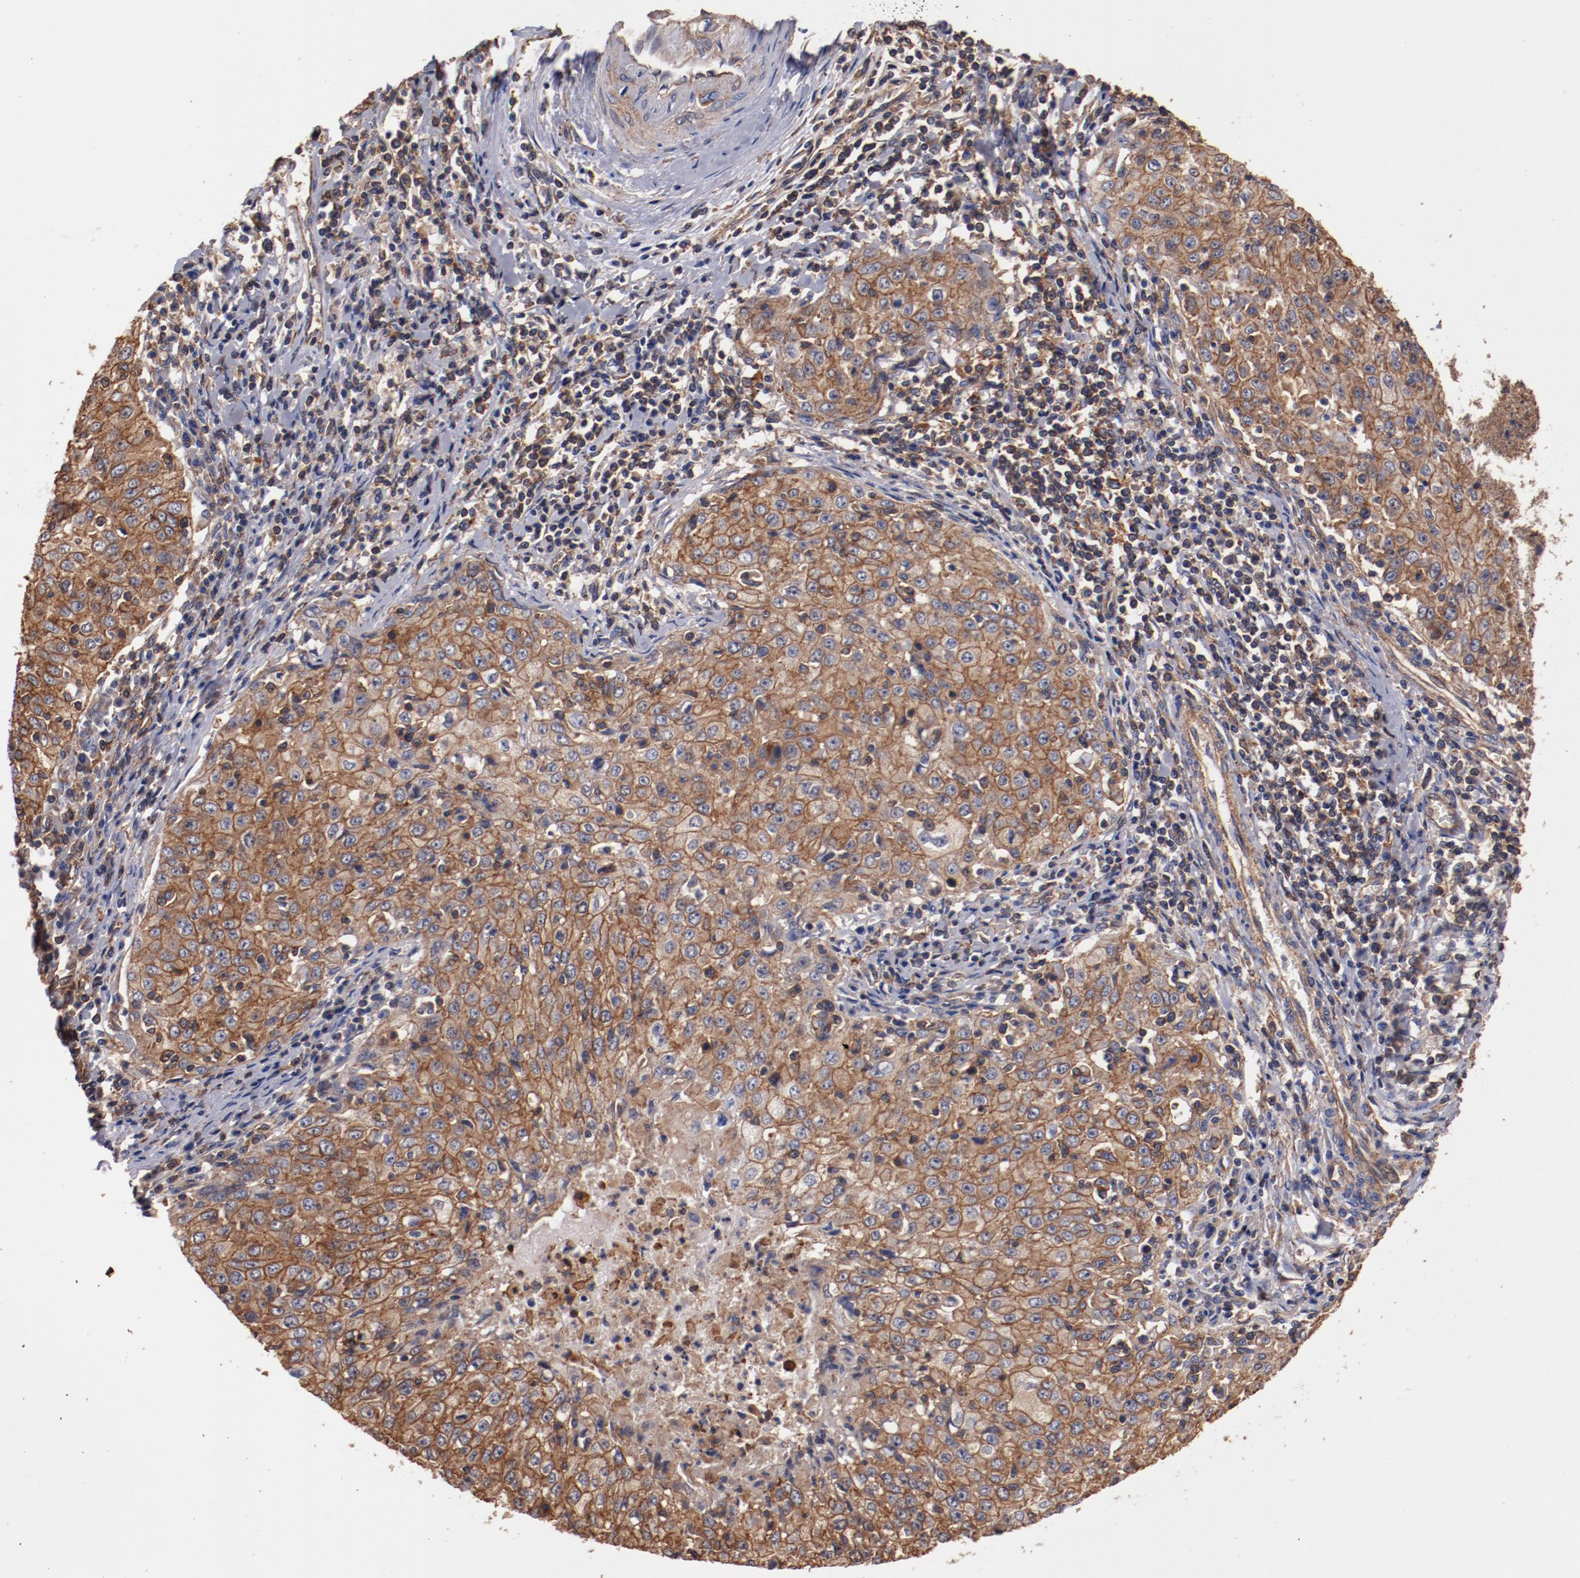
{"staining": {"intensity": "moderate", "quantity": ">75%", "location": "cytoplasmic/membranous"}, "tissue": "cervical cancer", "cell_type": "Tumor cells", "image_type": "cancer", "snomed": [{"axis": "morphology", "description": "Squamous cell carcinoma, NOS"}, {"axis": "topography", "description": "Cervix"}], "caption": "Immunohistochemistry image of squamous cell carcinoma (cervical) stained for a protein (brown), which exhibits medium levels of moderate cytoplasmic/membranous expression in approximately >75% of tumor cells.", "gene": "TMOD3", "patient": {"sex": "female", "age": 27}}